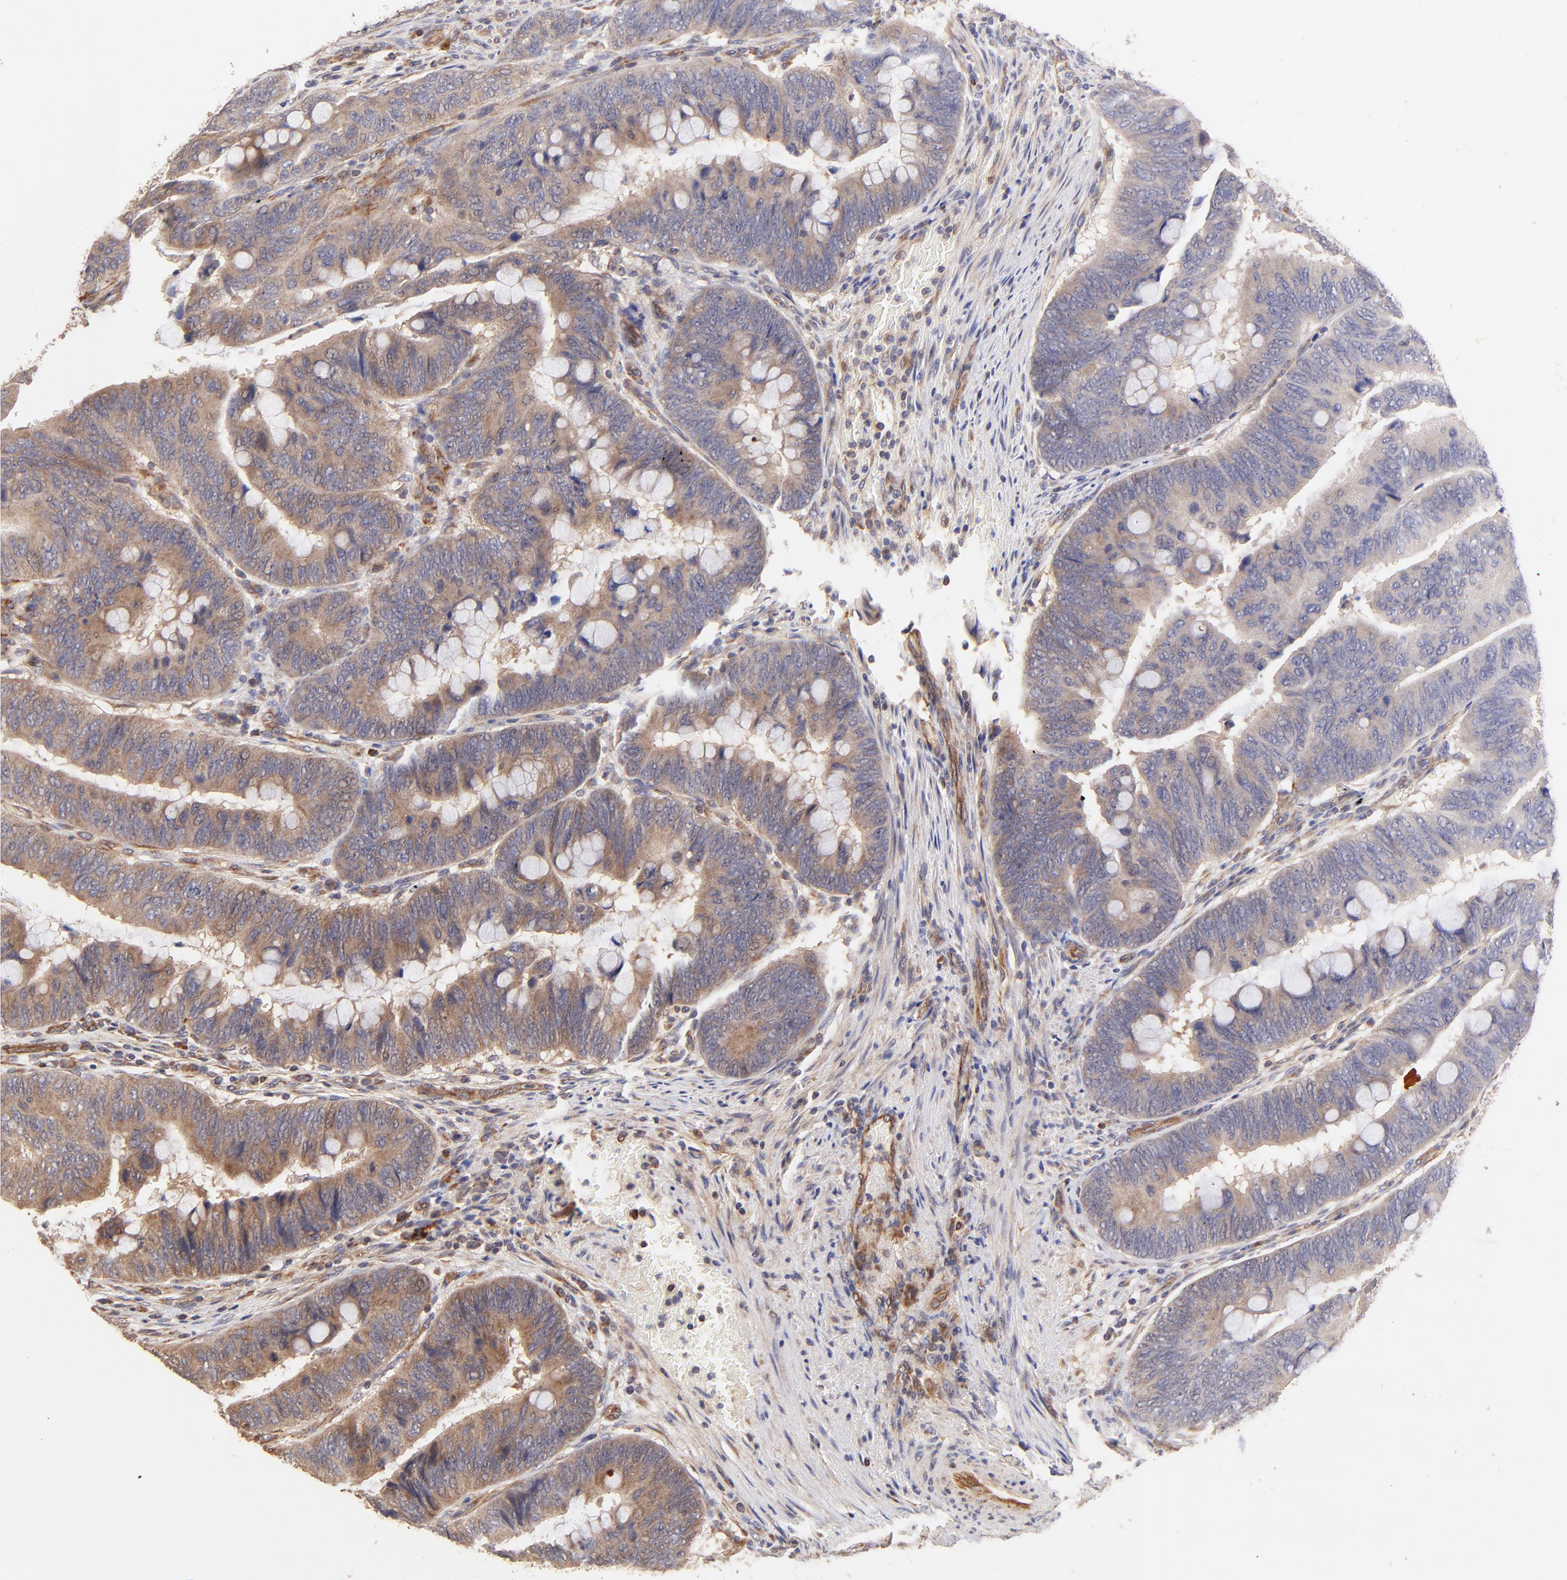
{"staining": {"intensity": "moderate", "quantity": ">75%", "location": "cytoplasmic/membranous"}, "tissue": "colorectal cancer", "cell_type": "Tumor cells", "image_type": "cancer", "snomed": [{"axis": "morphology", "description": "Normal tissue, NOS"}, {"axis": "morphology", "description": "Adenocarcinoma, NOS"}, {"axis": "topography", "description": "Rectum"}], "caption": "Immunohistochemical staining of colorectal cancer demonstrates medium levels of moderate cytoplasmic/membranous expression in about >75% of tumor cells.", "gene": "TNFAIP3", "patient": {"sex": "male", "age": 92}}